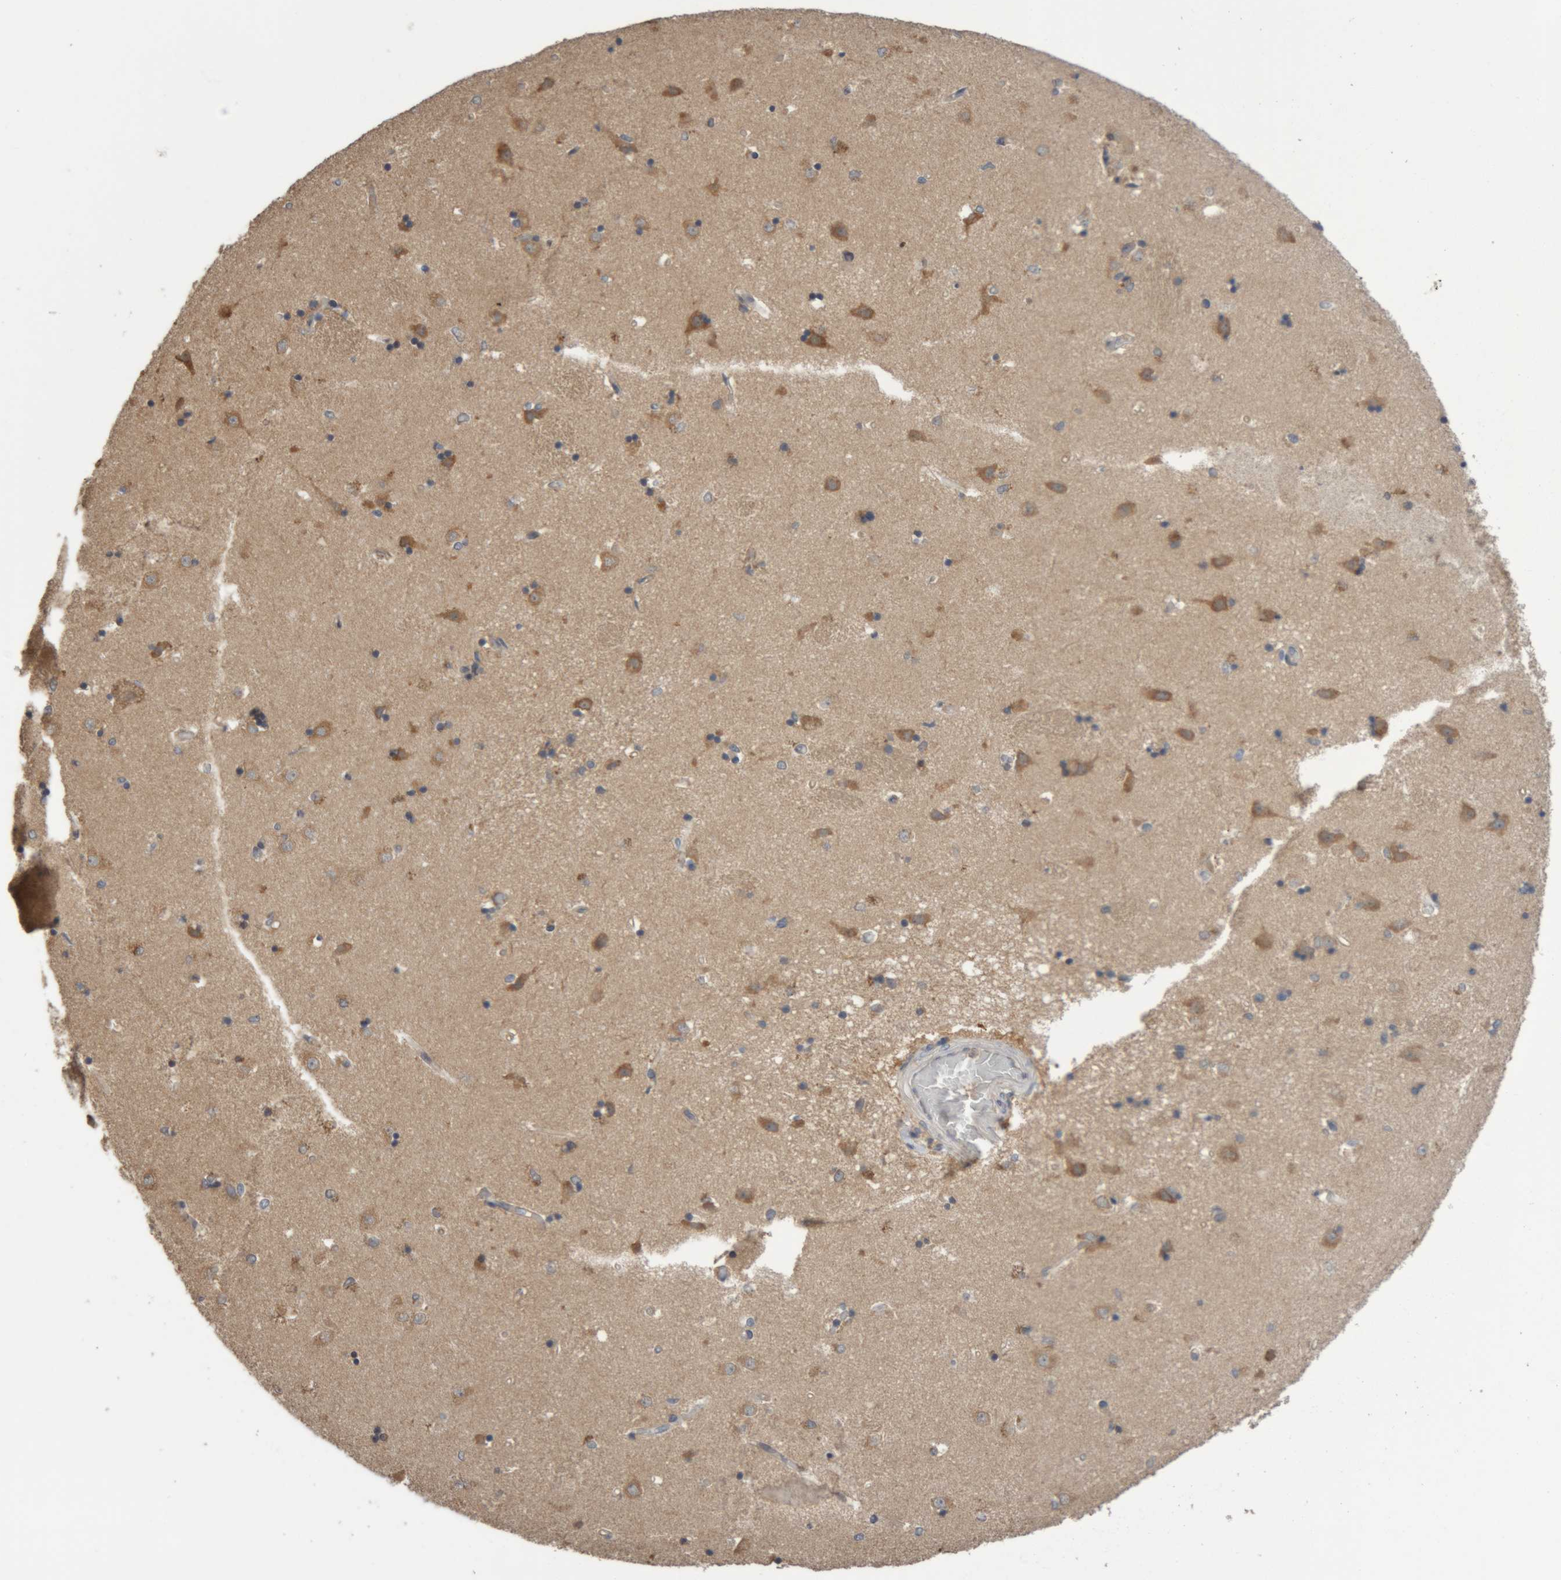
{"staining": {"intensity": "moderate", "quantity": "<25%", "location": "cytoplasmic/membranous"}, "tissue": "caudate", "cell_type": "Glial cells", "image_type": "normal", "snomed": [{"axis": "morphology", "description": "Normal tissue, NOS"}, {"axis": "topography", "description": "Lateral ventricle wall"}], "caption": "Unremarkable caudate was stained to show a protein in brown. There is low levels of moderate cytoplasmic/membranous staining in about <25% of glial cells. Using DAB (brown) and hematoxylin (blue) stains, captured at high magnification using brightfield microscopy.", "gene": "TMED7", "patient": {"sex": "male", "age": 45}}